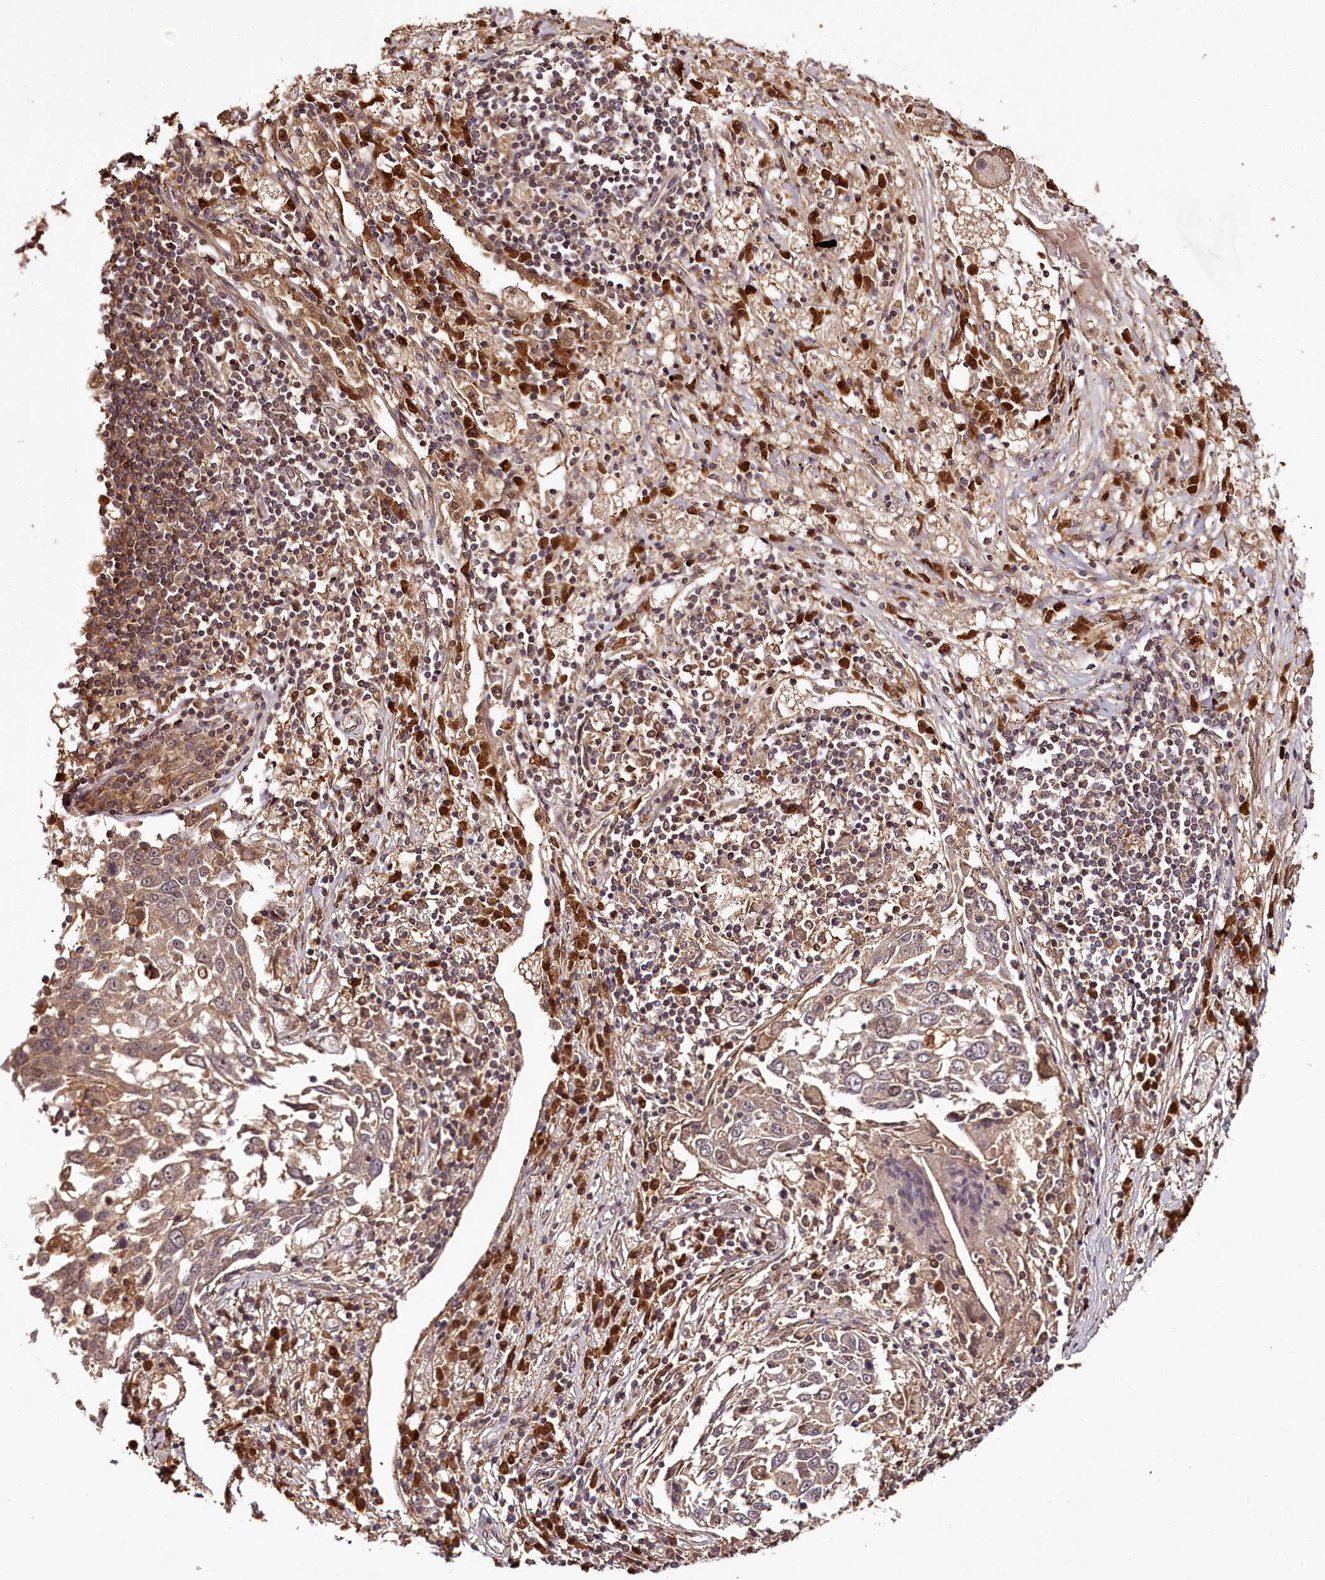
{"staining": {"intensity": "negative", "quantity": "none", "location": "none"}, "tissue": "lung cancer", "cell_type": "Tumor cells", "image_type": "cancer", "snomed": [{"axis": "morphology", "description": "Squamous cell carcinoma, NOS"}, {"axis": "topography", "description": "Lung"}], "caption": "A photomicrograph of human lung cancer is negative for staining in tumor cells.", "gene": "TTC12", "patient": {"sex": "male", "age": 65}}